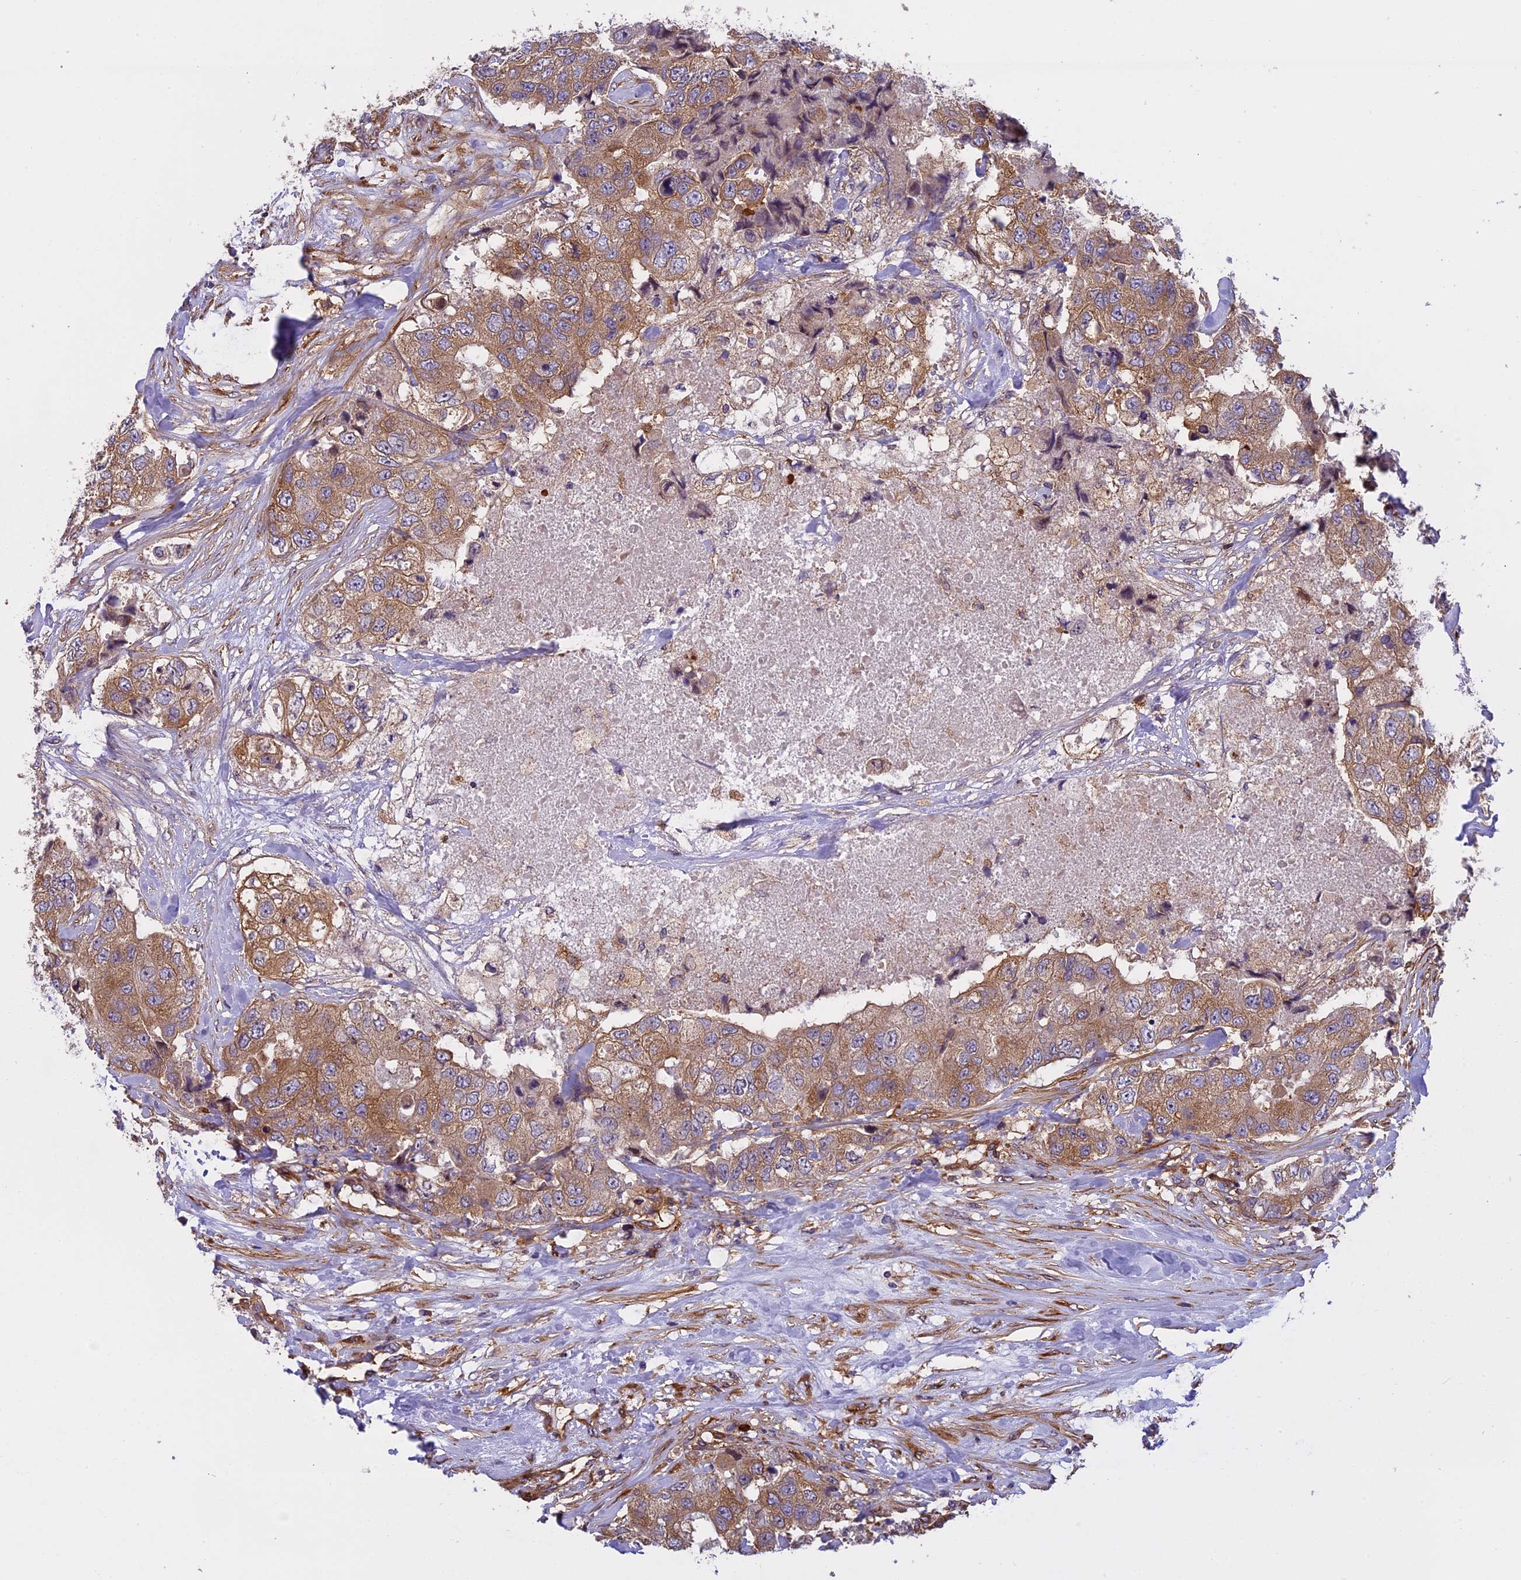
{"staining": {"intensity": "moderate", "quantity": ">75%", "location": "cytoplasmic/membranous"}, "tissue": "breast cancer", "cell_type": "Tumor cells", "image_type": "cancer", "snomed": [{"axis": "morphology", "description": "Duct carcinoma"}, {"axis": "topography", "description": "Breast"}], "caption": "This image reveals IHC staining of human breast cancer (infiltrating ductal carcinoma), with medium moderate cytoplasmic/membranous expression in about >75% of tumor cells.", "gene": "EHBP1L1", "patient": {"sex": "female", "age": 62}}